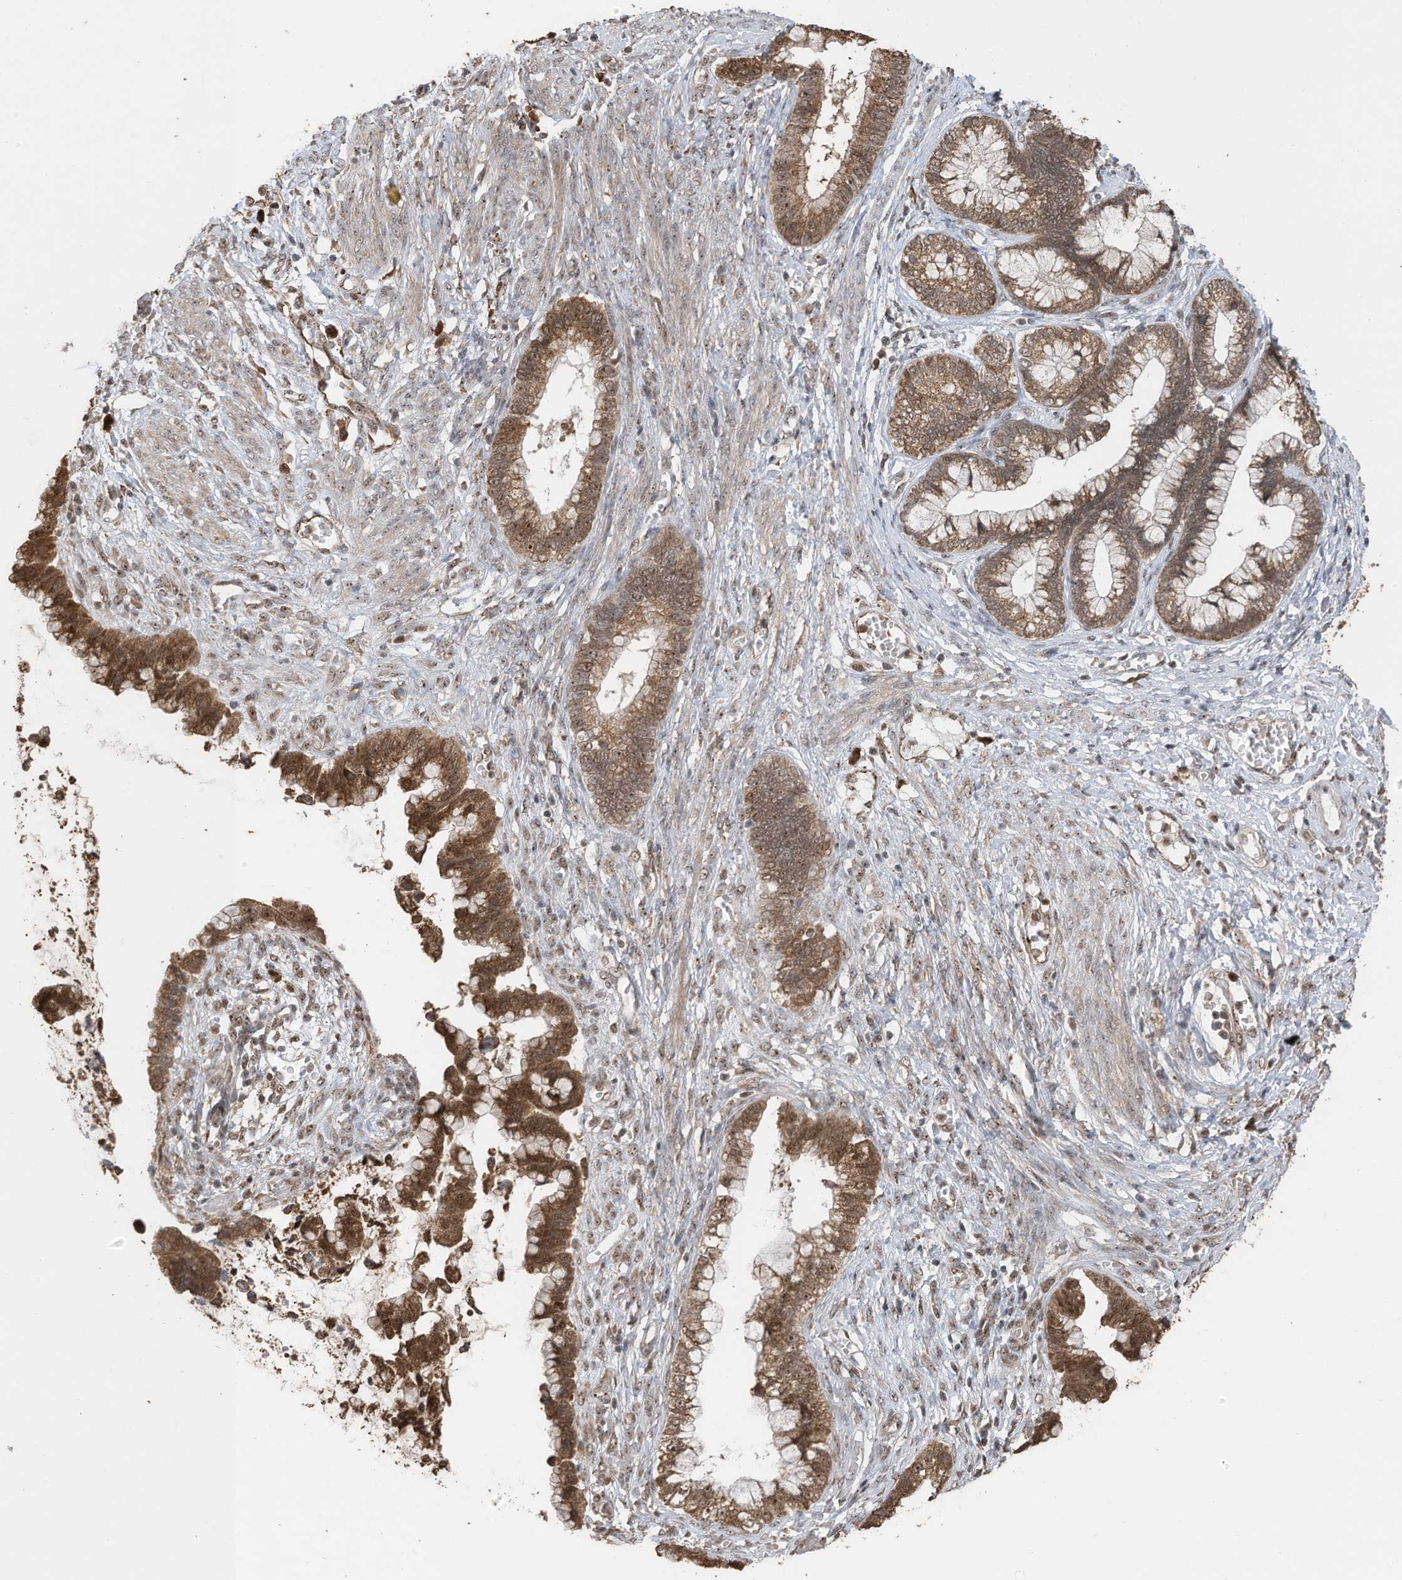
{"staining": {"intensity": "moderate", "quantity": ">75%", "location": "cytoplasmic/membranous,nuclear"}, "tissue": "cervical cancer", "cell_type": "Tumor cells", "image_type": "cancer", "snomed": [{"axis": "morphology", "description": "Adenocarcinoma, NOS"}, {"axis": "topography", "description": "Cervix"}], "caption": "A medium amount of moderate cytoplasmic/membranous and nuclear positivity is seen in approximately >75% of tumor cells in cervical adenocarcinoma tissue.", "gene": "ERLEC1", "patient": {"sex": "female", "age": 44}}